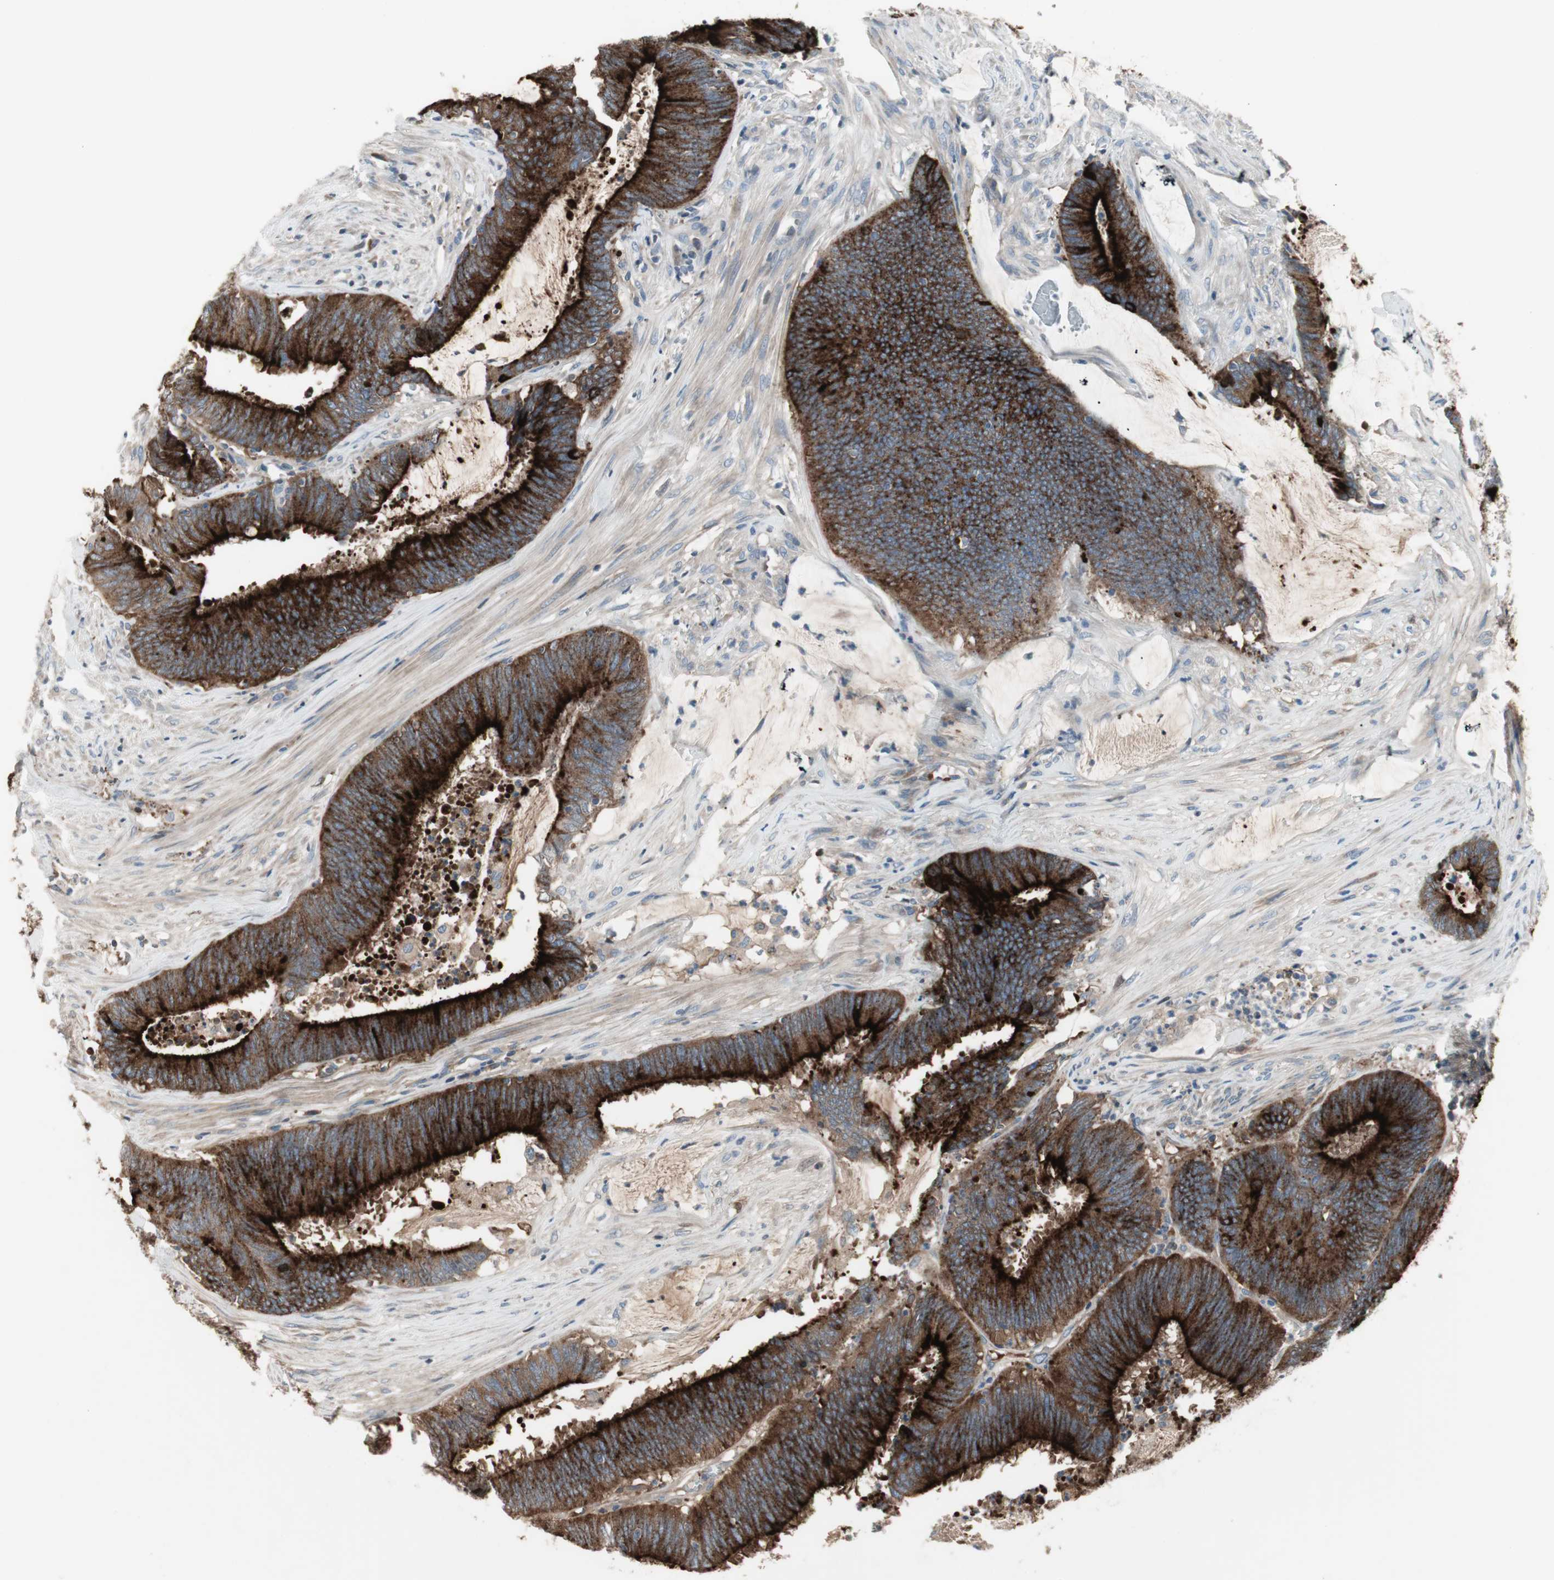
{"staining": {"intensity": "strong", "quantity": ">75%", "location": "cytoplasmic/membranous"}, "tissue": "colorectal cancer", "cell_type": "Tumor cells", "image_type": "cancer", "snomed": [{"axis": "morphology", "description": "Adenocarcinoma, NOS"}, {"axis": "topography", "description": "Rectum"}], "caption": "Adenocarcinoma (colorectal) was stained to show a protein in brown. There is high levels of strong cytoplasmic/membranous staining in about >75% of tumor cells.", "gene": "PIGR", "patient": {"sex": "female", "age": 66}}